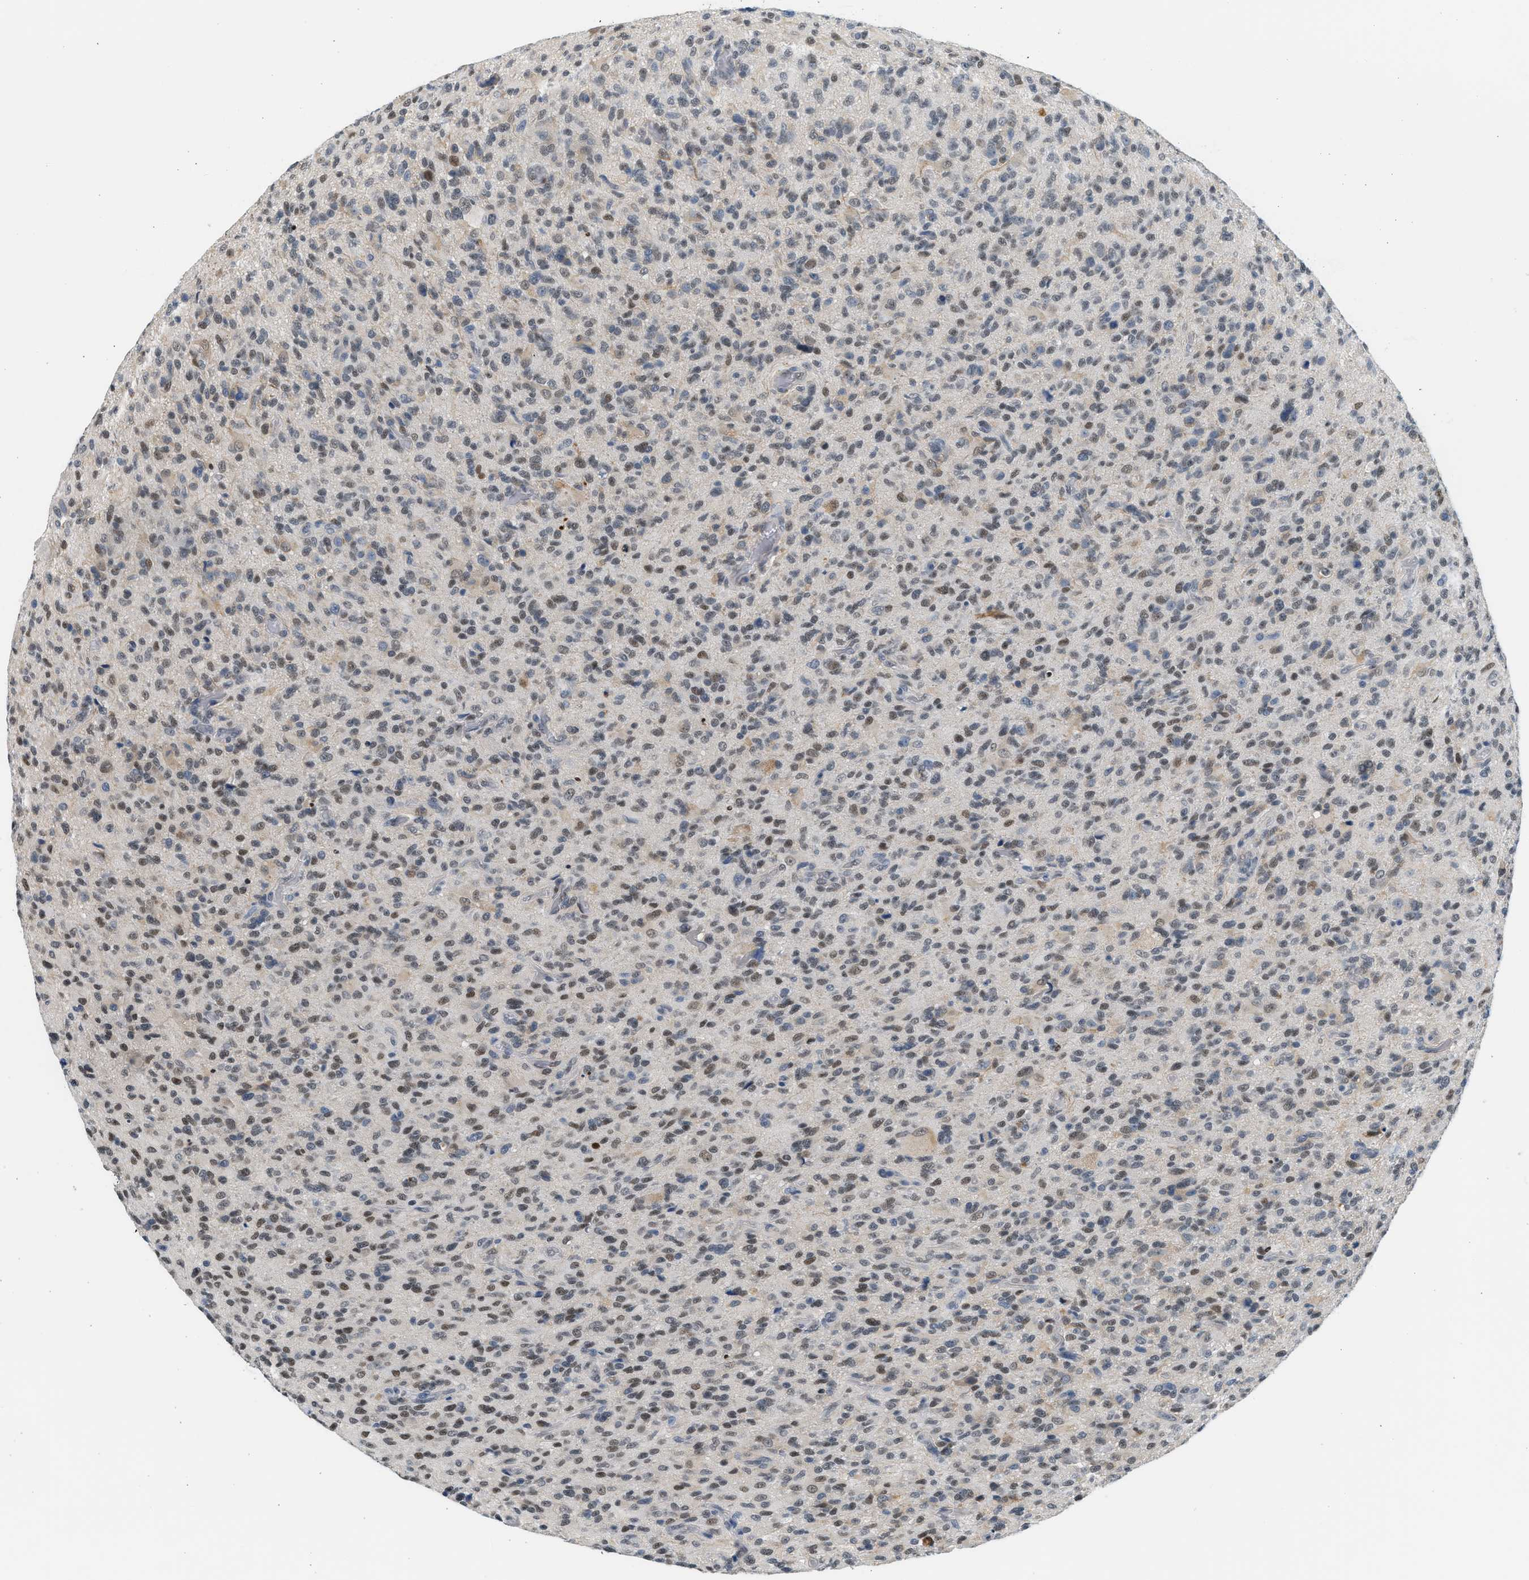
{"staining": {"intensity": "moderate", "quantity": "25%-75%", "location": "nuclear"}, "tissue": "glioma", "cell_type": "Tumor cells", "image_type": "cancer", "snomed": [{"axis": "morphology", "description": "Glioma, malignant, High grade"}, {"axis": "topography", "description": "Brain"}], "caption": "High-grade glioma (malignant) tissue displays moderate nuclear expression in approximately 25%-75% of tumor cells, visualized by immunohistochemistry.", "gene": "HIPK1", "patient": {"sex": "male", "age": 71}}